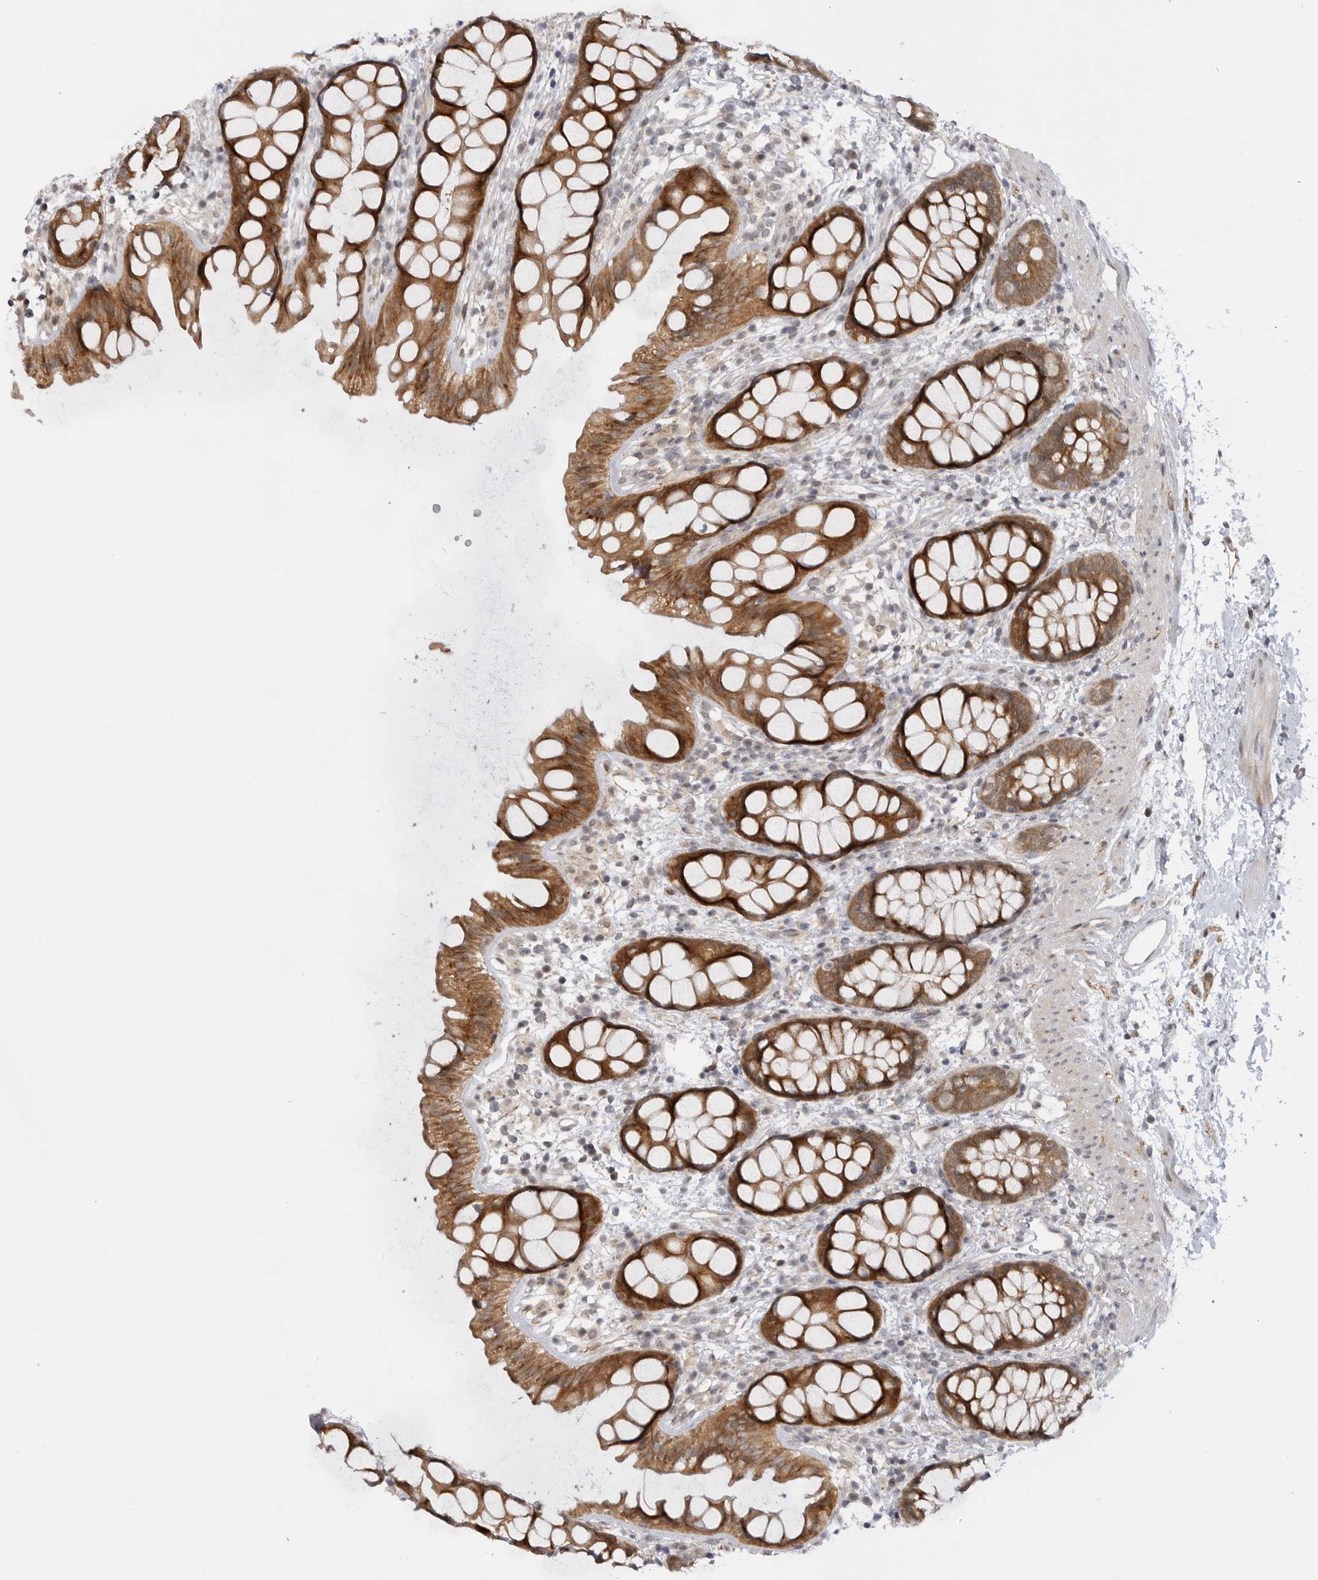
{"staining": {"intensity": "strong", "quantity": ">75%", "location": "cytoplasmic/membranous"}, "tissue": "rectum", "cell_type": "Glandular cells", "image_type": "normal", "snomed": [{"axis": "morphology", "description": "Normal tissue, NOS"}, {"axis": "topography", "description": "Rectum"}], "caption": "Glandular cells display high levels of strong cytoplasmic/membranous positivity in approximately >75% of cells in unremarkable rectum.", "gene": "GGT6", "patient": {"sex": "female", "age": 65}}